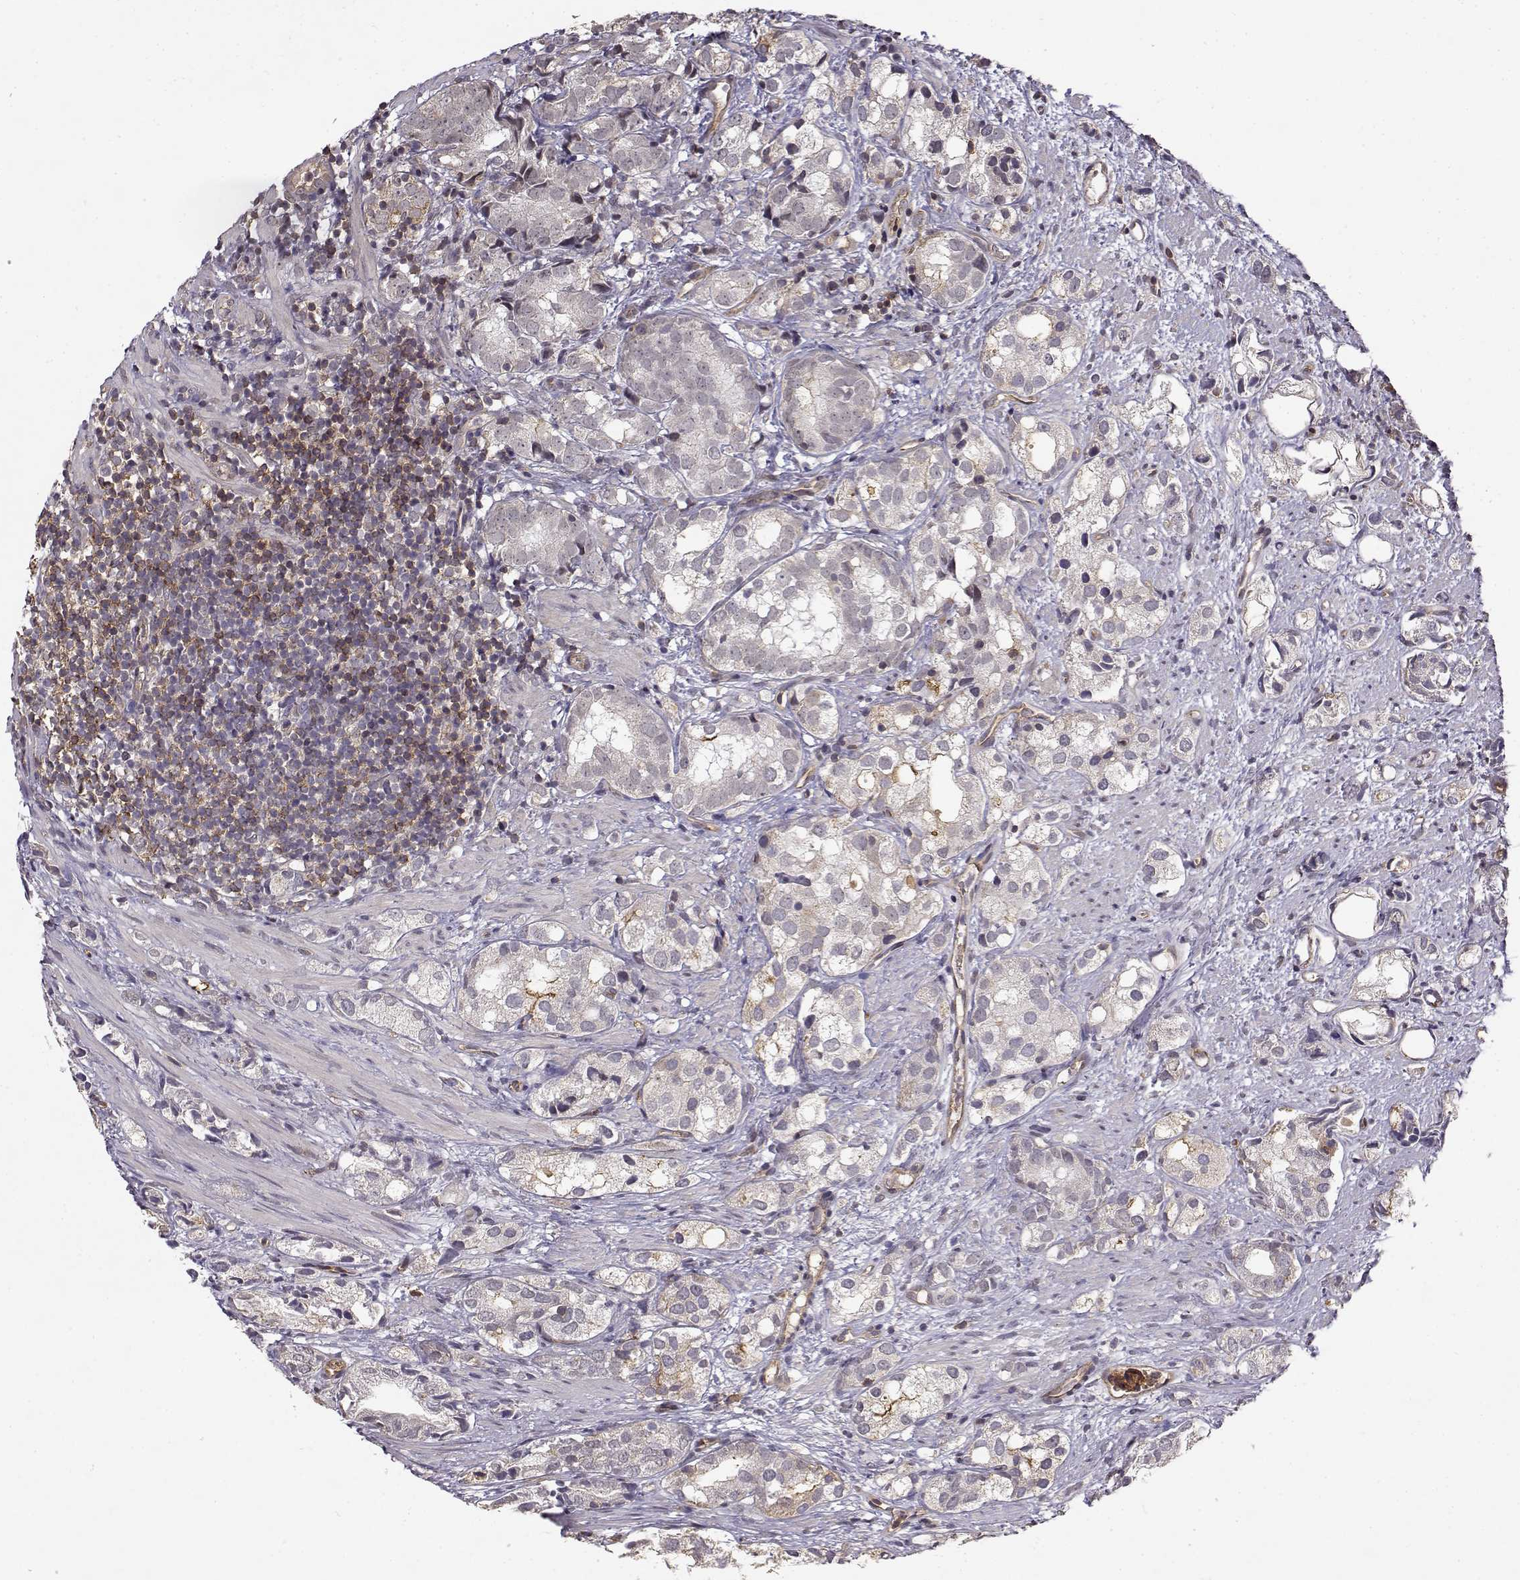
{"staining": {"intensity": "negative", "quantity": "none", "location": "none"}, "tissue": "prostate cancer", "cell_type": "Tumor cells", "image_type": "cancer", "snomed": [{"axis": "morphology", "description": "Adenocarcinoma, High grade"}, {"axis": "topography", "description": "Prostate"}], "caption": "The immunohistochemistry (IHC) image has no significant expression in tumor cells of prostate cancer tissue.", "gene": "IFITM1", "patient": {"sex": "male", "age": 82}}